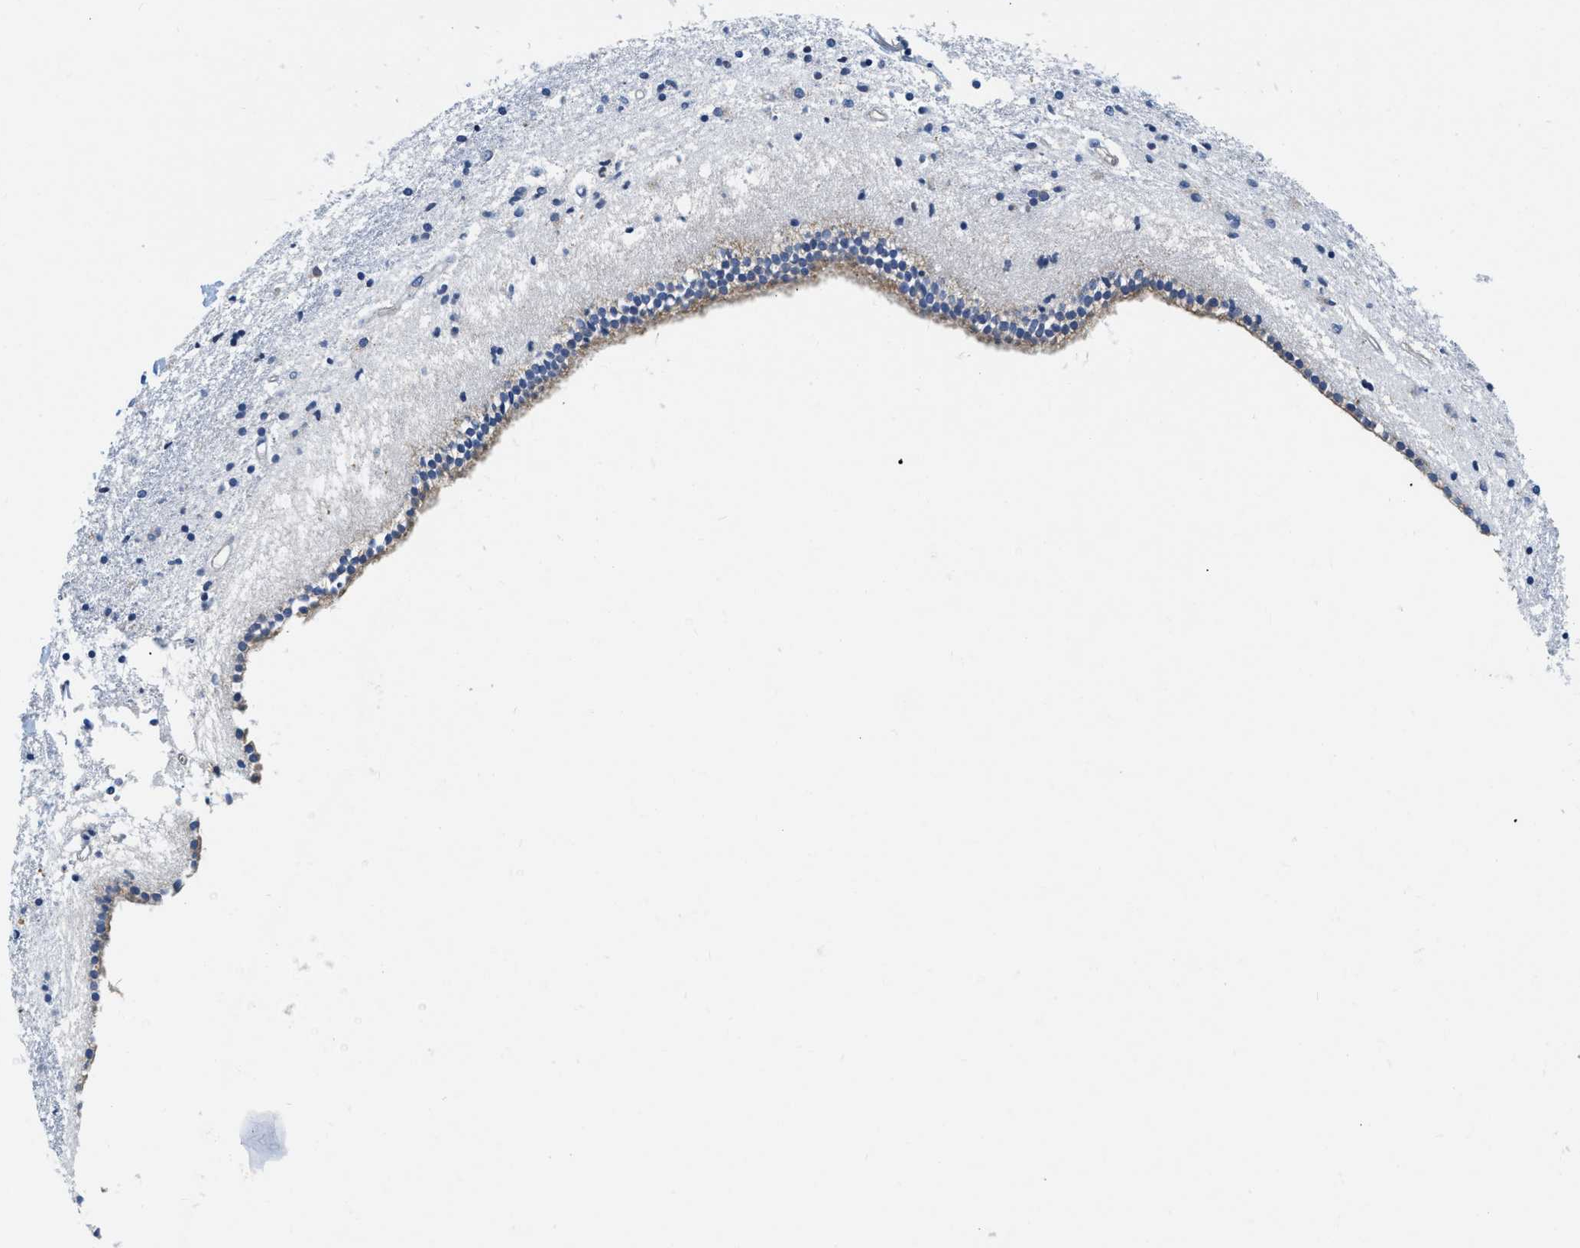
{"staining": {"intensity": "moderate", "quantity": "<25%", "location": "cytoplasmic/membranous"}, "tissue": "caudate", "cell_type": "Glial cells", "image_type": "normal", "snomed": [{"axis": "morphology", "description": "Normal tissue, NOS"}, {"axis": "topography", "description": "Lateral ventricle wall"}], "caption": "Immunohistochemistry (DAB (3,3'-diaminobenzidine)) staining of normal caudate shows moderate cytoplasmic/membranous protein positivity in about <25% of glial cells. The staining was performed using DAB (3,3'-diaminobenzidine) to visualize the protein expression in brown, while the nuclei were stained in blue with hematoxylin (Magnification: 20x).", "gene": "EIF2AK2", "patient": {"sex": "male", "age": 45}}